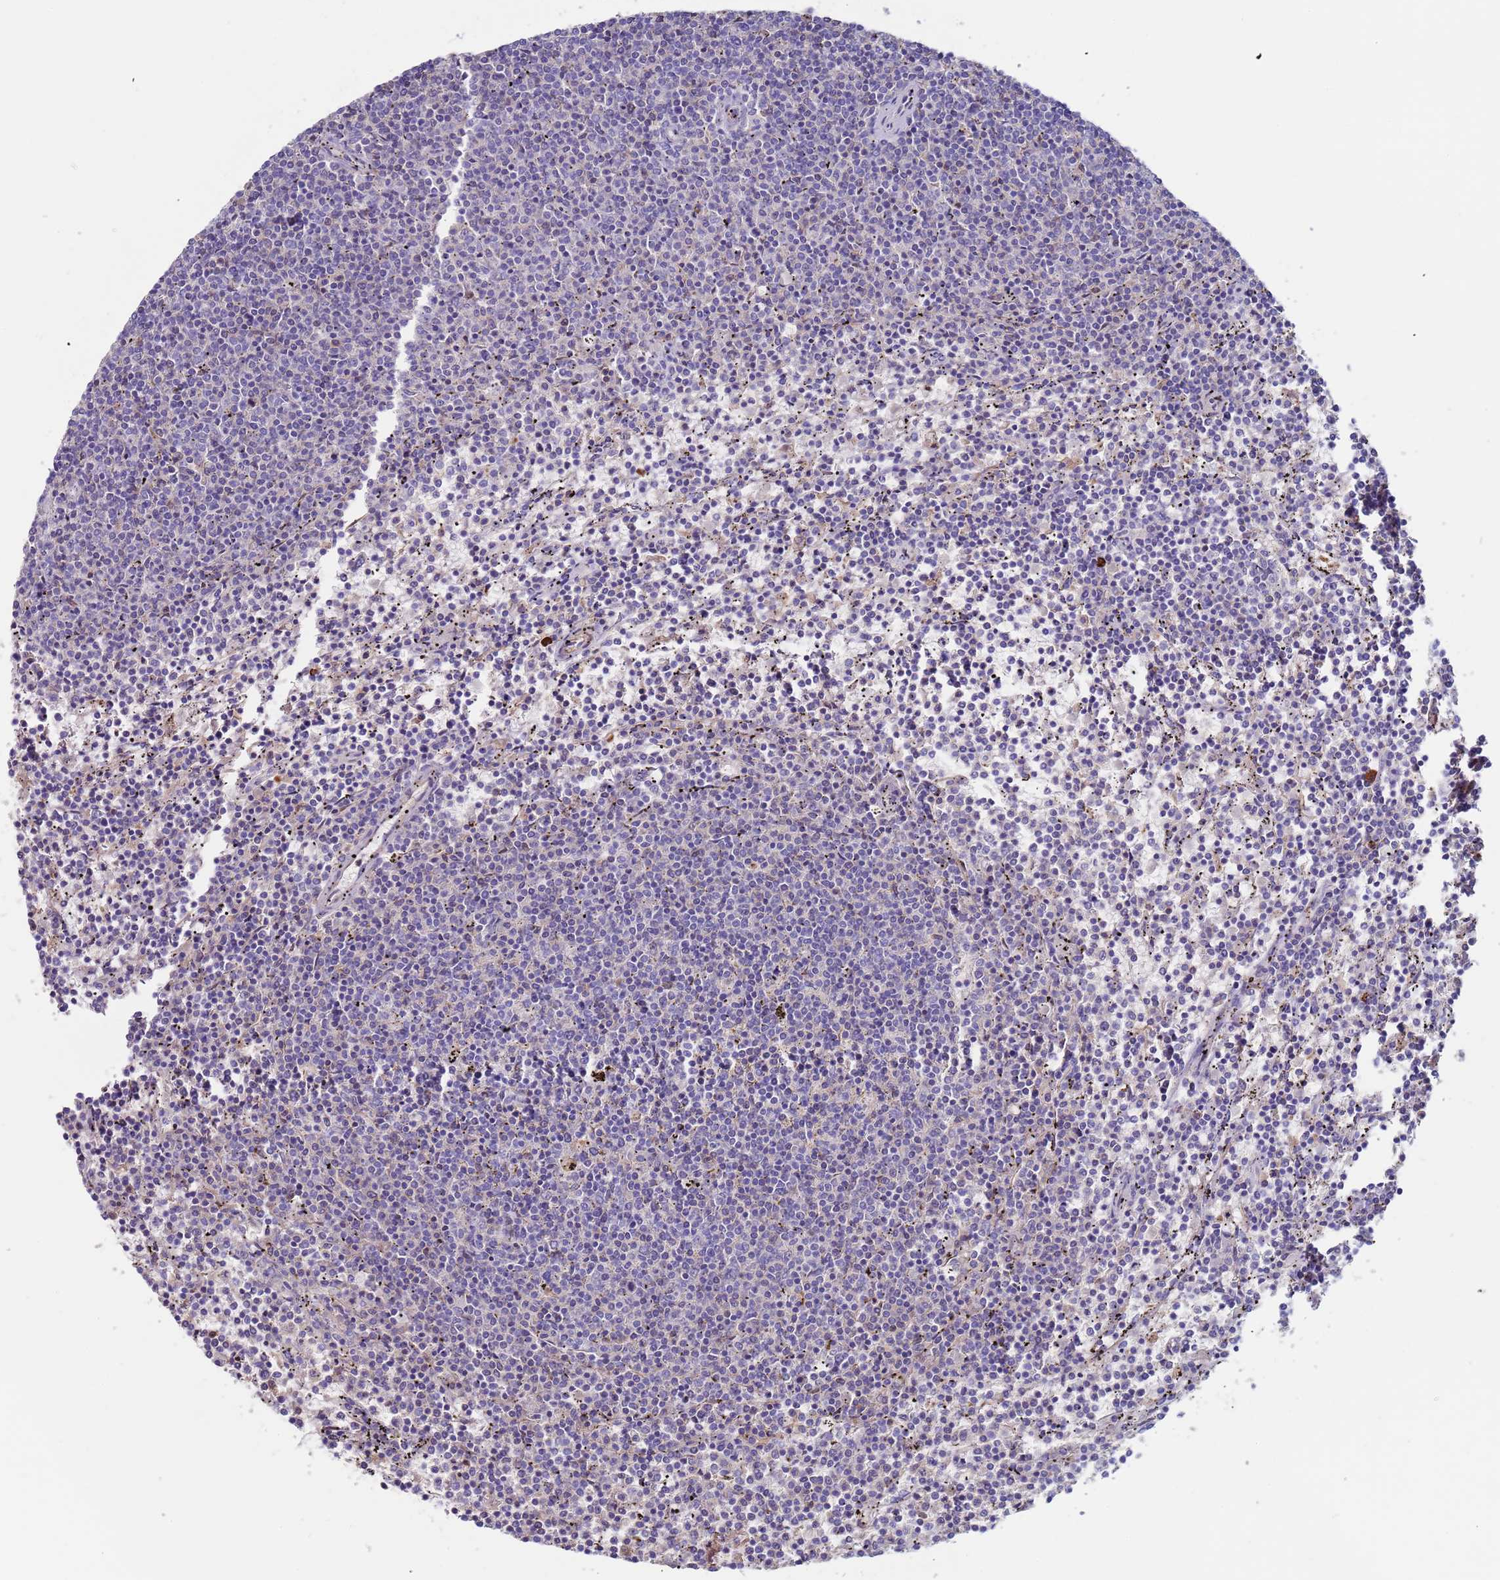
{"staining": {"intensity": "negative", "quantity": "none", "location": "none"}, "tissue": "lymphoma", "cell_type": "Tumor cells", "image_type": "cancer", "snomed": [{"axis": "morphology", "description": "Malignant lymphoma, non-Hodgkin's type, Low grade"}, {"axis": "topography", "description": "Spleen"}], "caption": "Protein analysis of low-grade malignant lymphoma, non-Hodgkin's type shows no significant positivity in tumor cells. (Brightfield microscopy of DAB immunohistochemistry (IHC) at high magnification).", "gene": "CYSLTR2", "patient": {"sex": "female", "age": 50}}